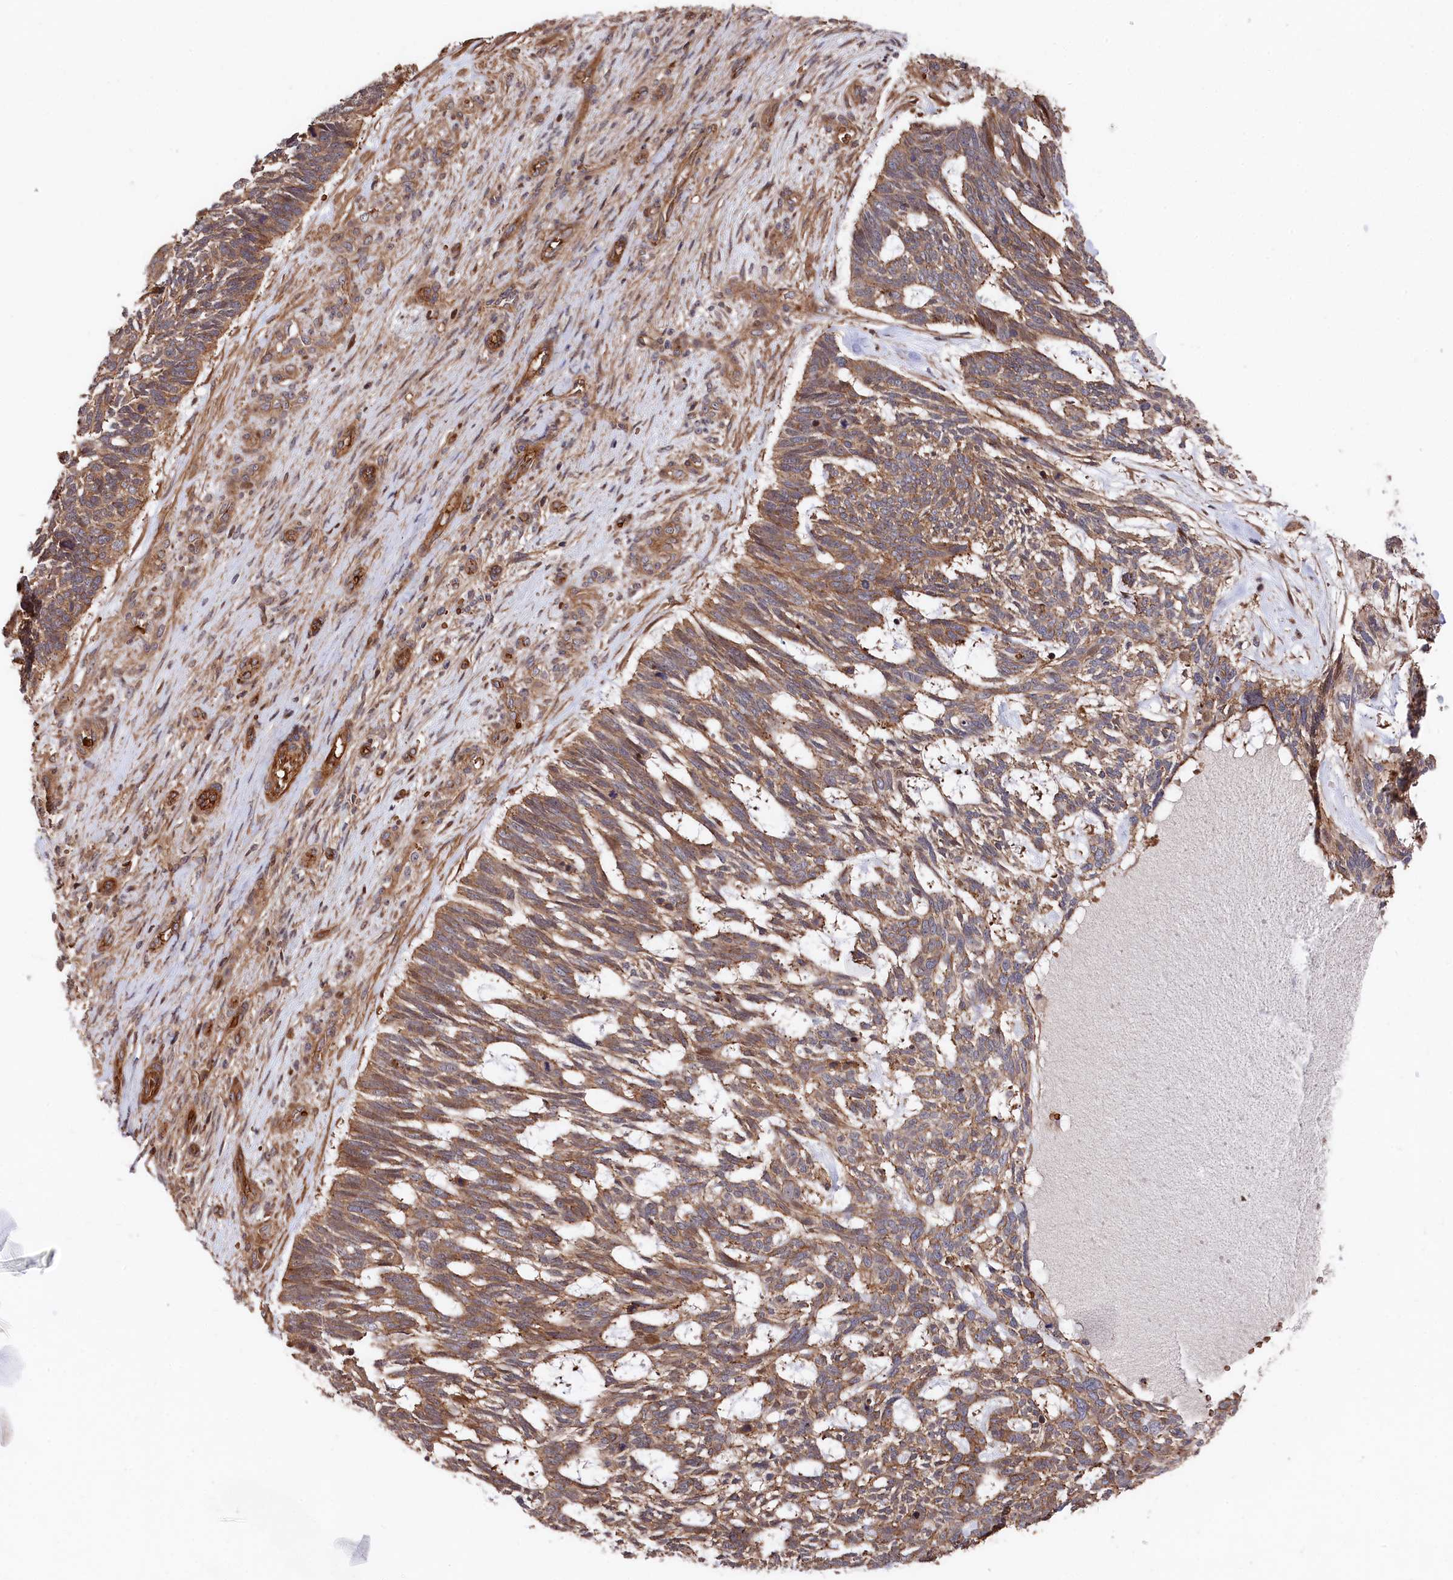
{"staining": {"intensity": "moderate", "quantity": ">75%", "location": "cytoplasmic/membranous"}, "tissue": "skin cancer", "cell_type": "Tumor cells", "image_type": "cancer", "snomed": [{"axis": "morphology", "description": "Basal cell carcinoma"}, {"axis": "topography", "description": "Skin"}], "caption": "IHC staining of skin cancer, which reveals medium levels of moderate cytoplasmic/membranous expression in approximately >75% of tumor cells indicating moderate cytoplasmic/membranous protein positivity. The staining was performed using DAB (brown) for protein detection and nuclei were counterstained in hematoxylin (blue).", "gene": "TNKS1BP1", "patient": {"sex": "male", "age": 88}}